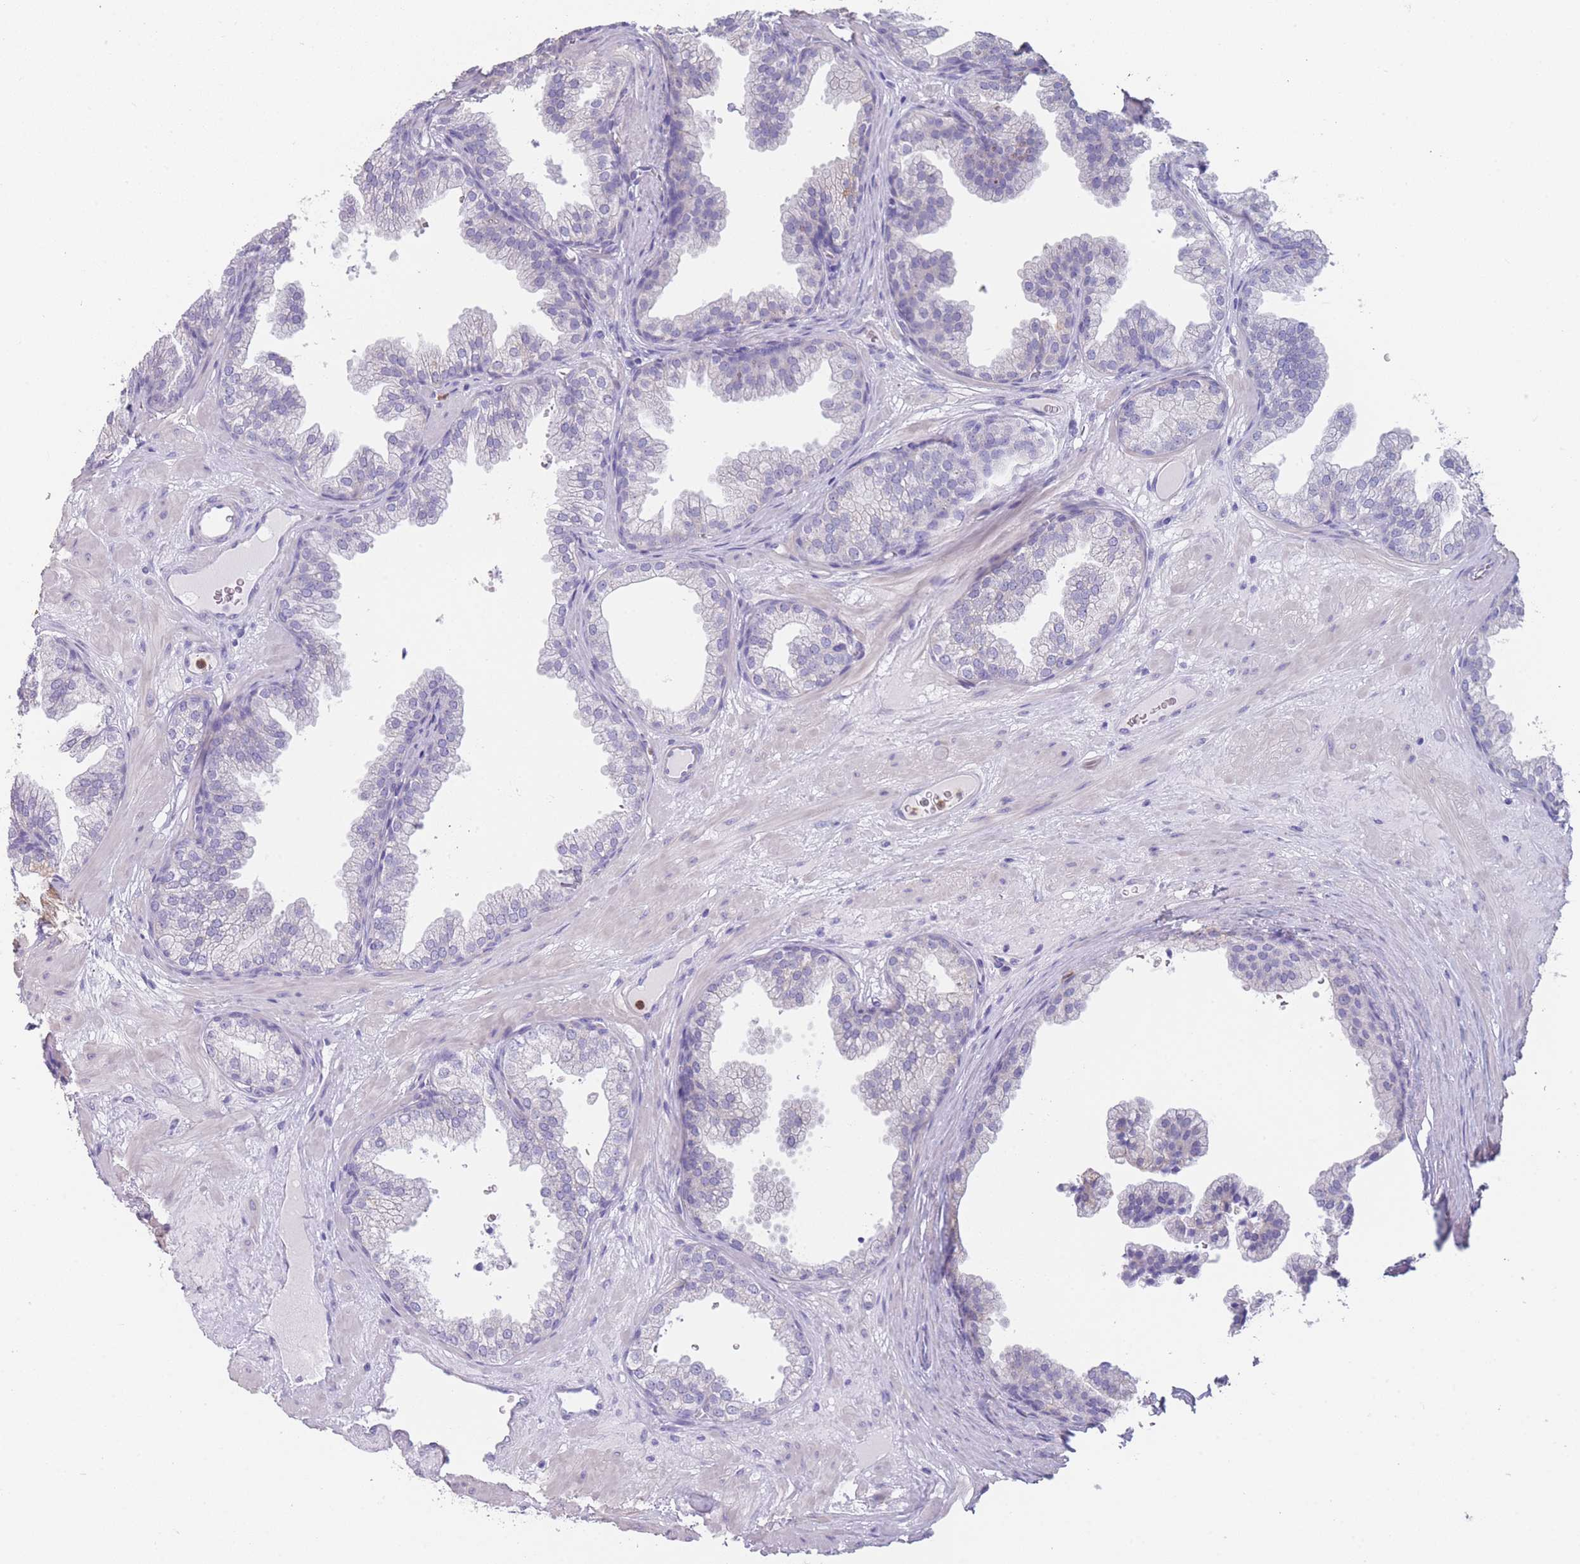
{"staining": {"intensity": "negative", "quantity": "none", "location": "none"}, "tissue": "prostate", "cell_type": "Glandular cells", "image_type": "normal", "snomed": [{"axis": "morphology", "description": "Normal tissue, NOS"}, {"axis": "topography", "description": "Prostate"}], "caption": "Normal prostate was stained to show a protein in brown. There is no significant staining in glandular cells. (DAB immunohistochemistry, high magnification).", "gene": "ZNF627", "patient": {"sex": "male", "age": 37}}